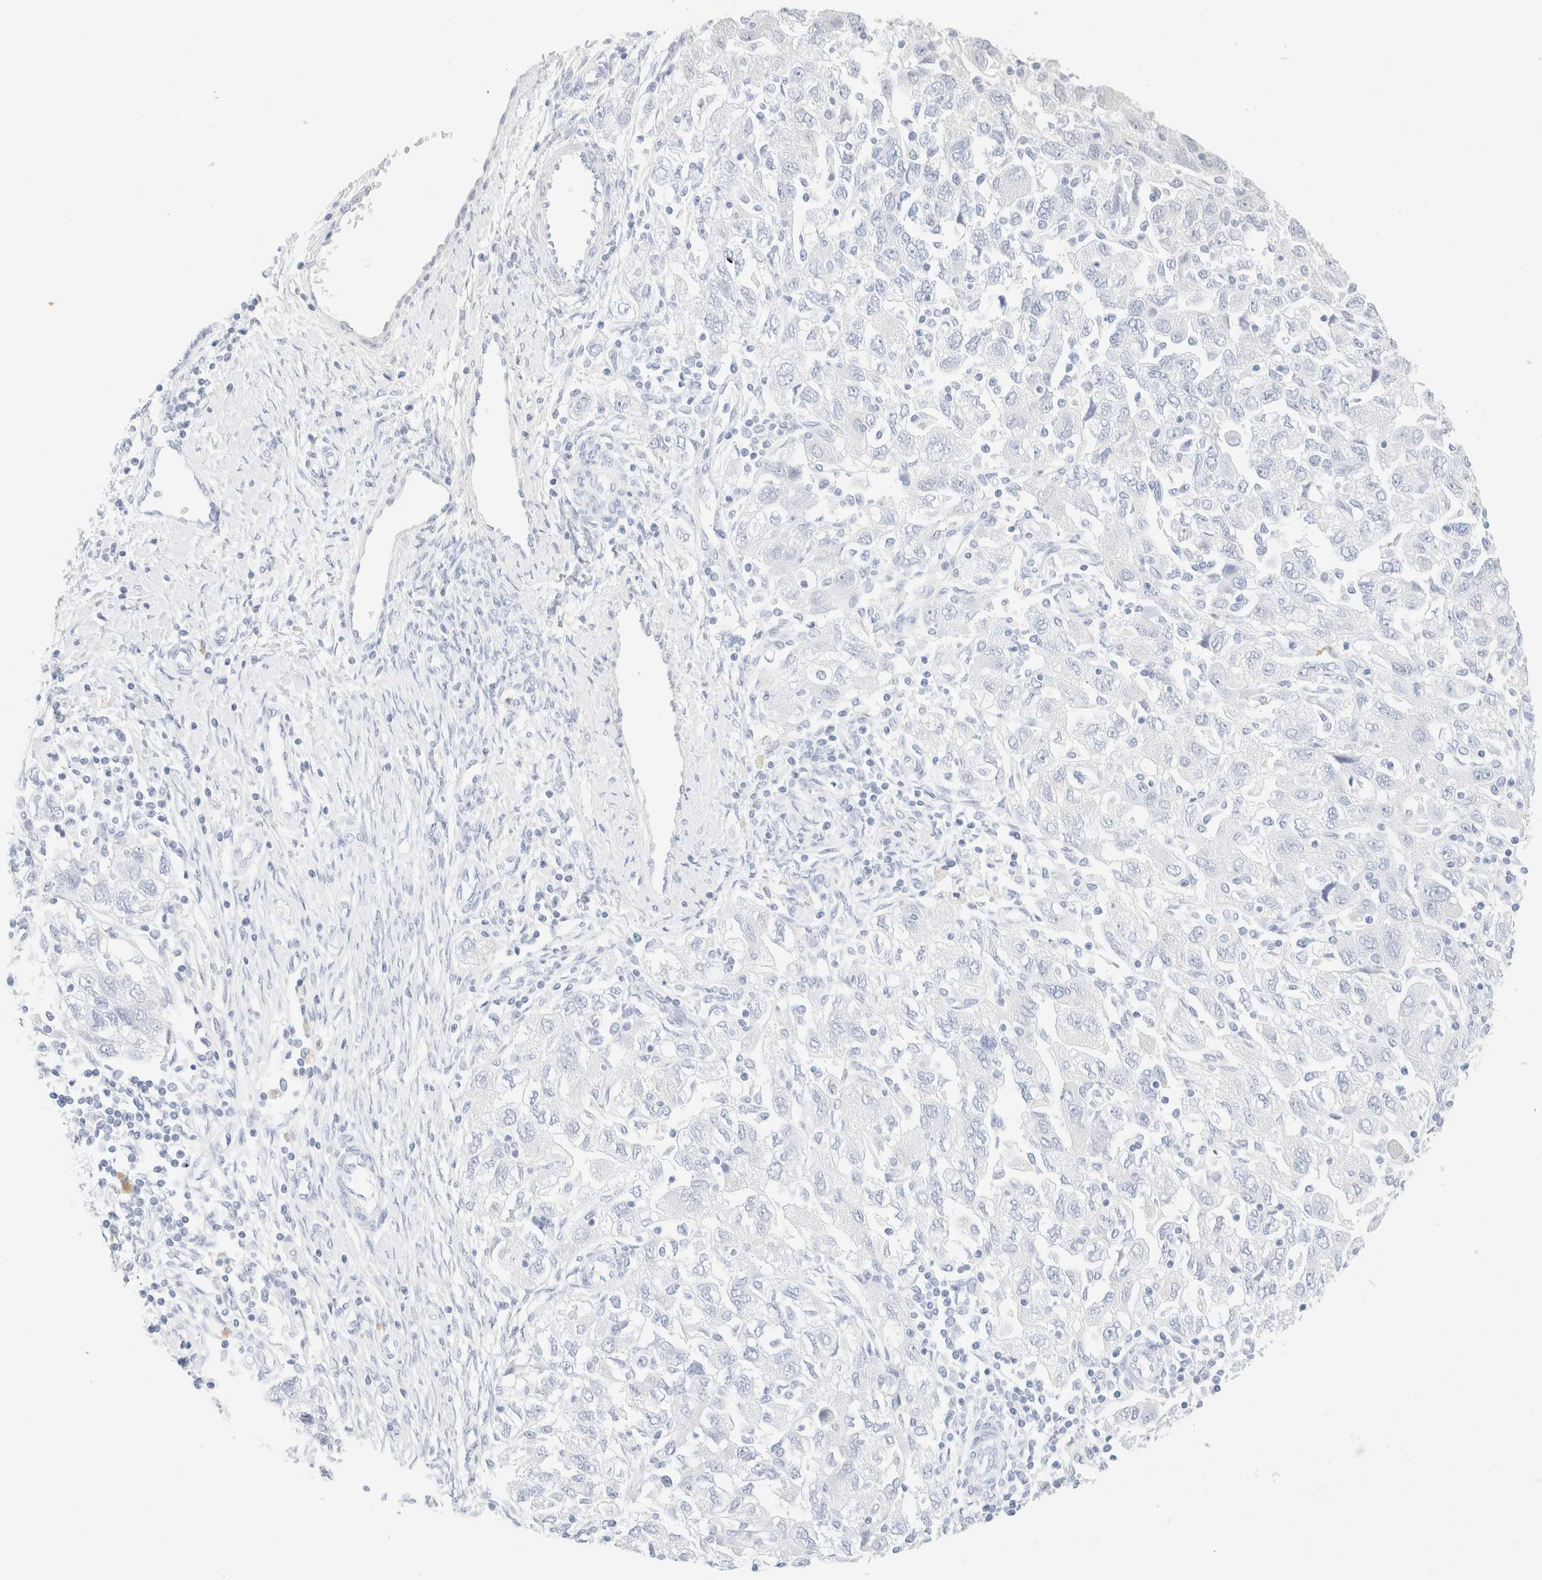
{"staining": {"intensity": "negative", "quantity": "none", "location": "none"}, "tissue": "ovarian cancer", "cell_type": "Tumor cells", "image_type": "cancer", "snomed": [{"axis": "morphology", "description": "Carcinoma, NOS"}, {"axis": "morphology", "description": "Cystadenocarcinoma, serous, NOS"}, {"axis": "topography", "description": "Ovary"}], "caption": "A micrograph of human ovarian cancer (serous cystadenocarcinoma) is negative for staining in tumor cells.", "gene": "KRT15", "patient": {"sex": "female", "age": 69}}